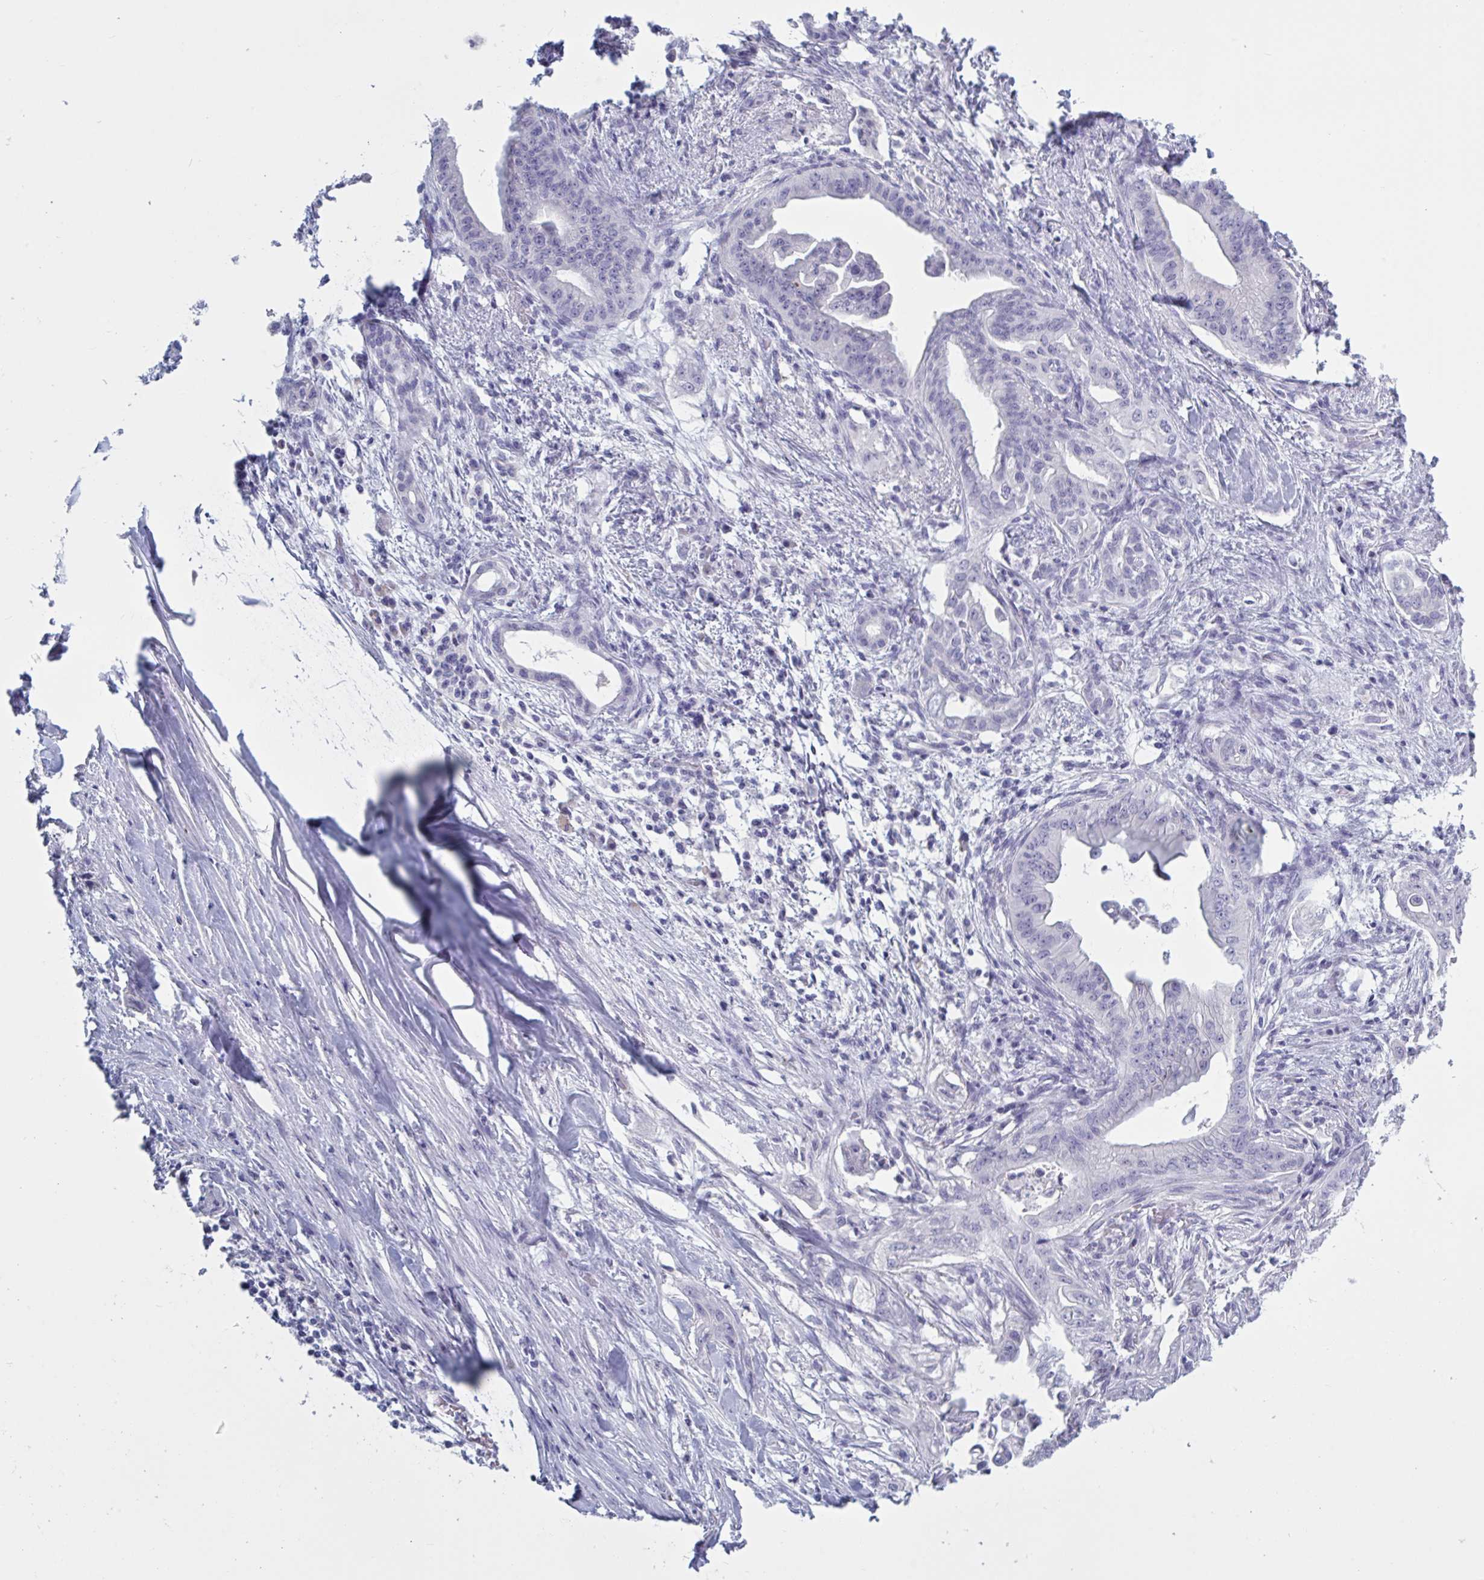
{"staining": {"intensity": "negative", "quantity": "none", "location": "none"}, "tissue": "pancreatic cancer", "cell_type": "Tumor cells", "image_type": "cancer", "snomed": [{"axis": "morphology", "description": "Adenocarcinoma, NOS"}, {"axis": "topography", "description": "Pancreas"}], "caption": "Tumor cells are negative for protein expression in human adenocarcinoma (pancreatic).", "gene": "NDUFC2", "patient": {"sex": "male", "age": 58}}